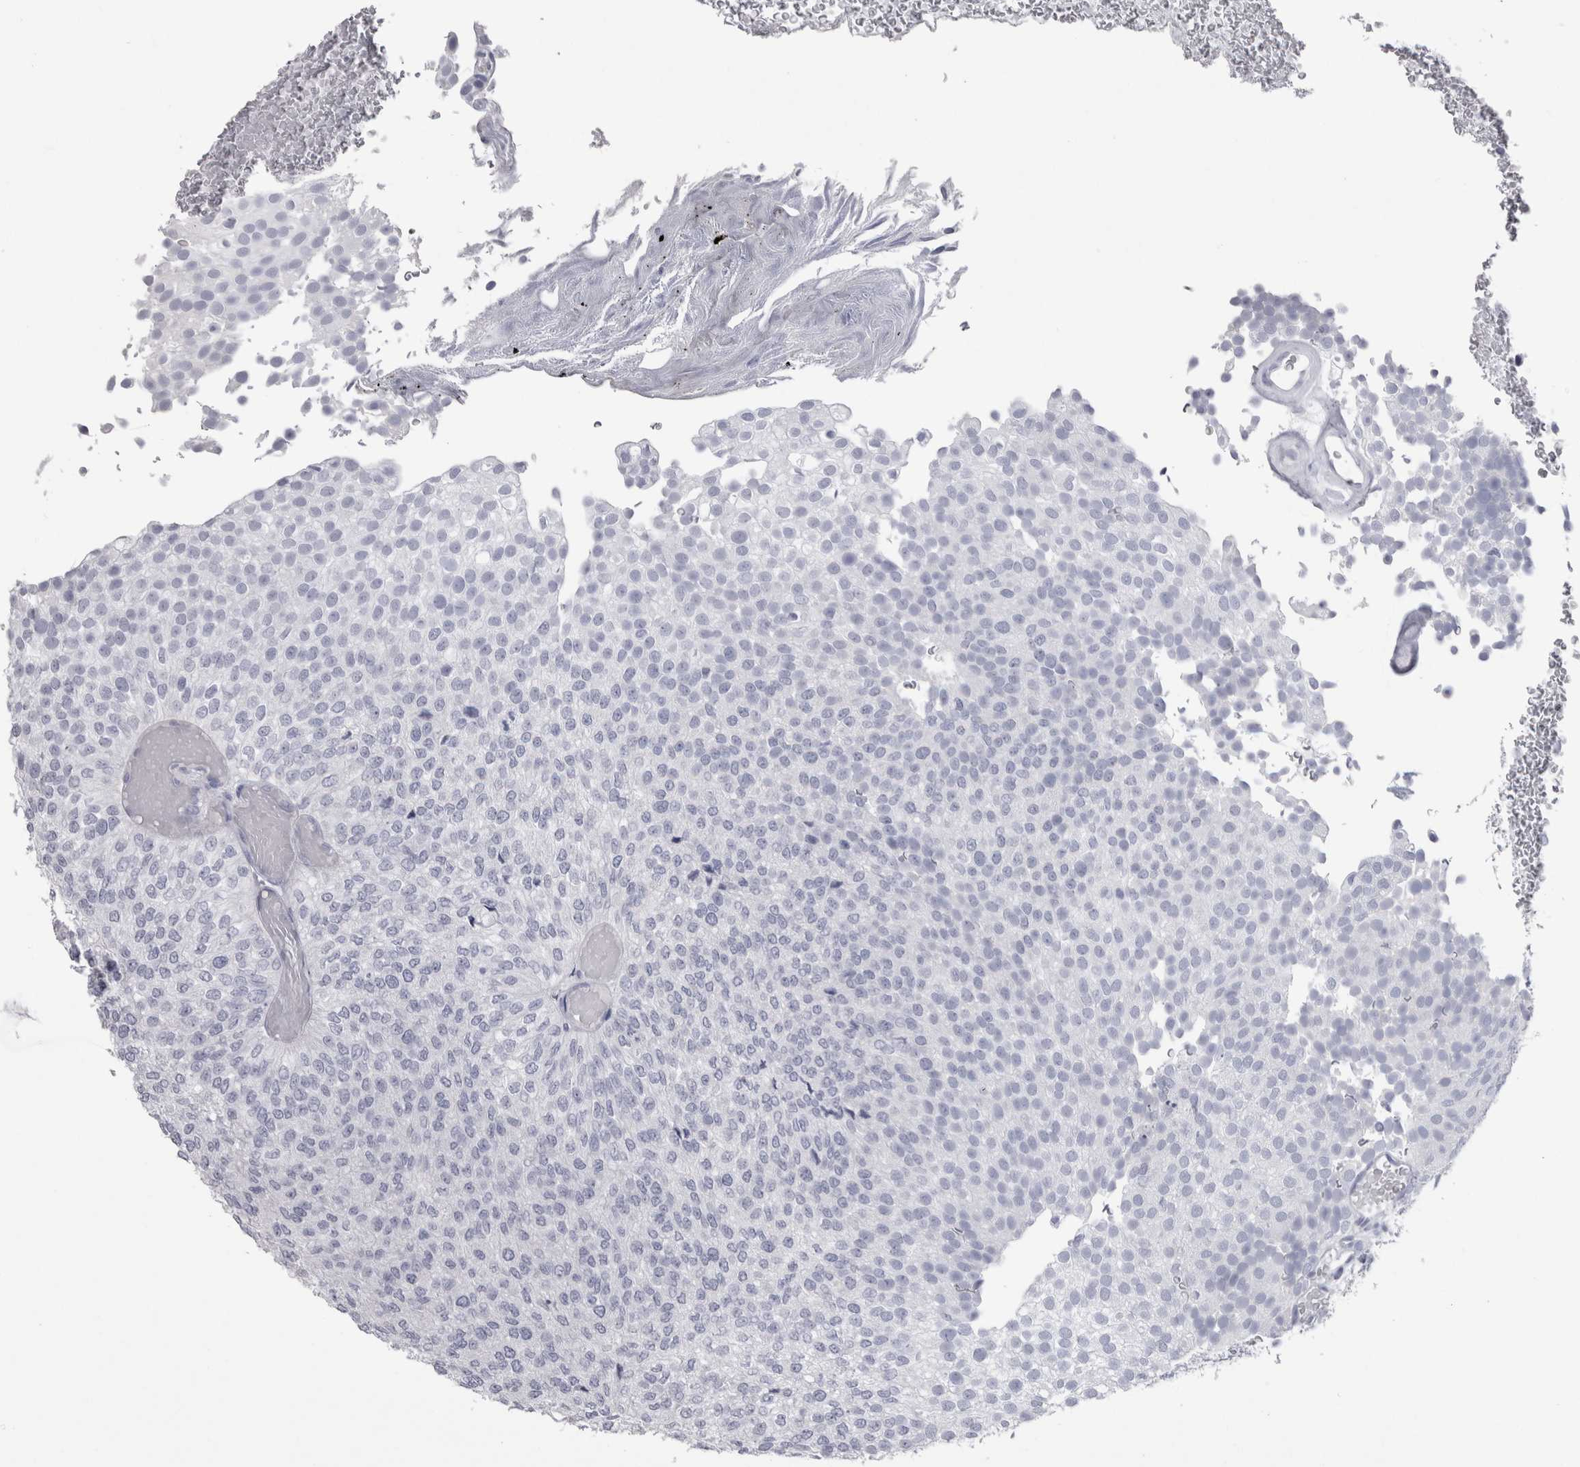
{"staining": {"intensity": "negative", "quantity": "none", "location": "none"}, "tissue": "urothelial cancer", "cell_type": "Tumor cells", "image_type": "cancer", "snomed": [{"axis": "morphology", "description": "Urothelial carcinoma, Low grade"}, {"axis": "topography", "description": "Urinary bladder"}], "caption": "Human urothelial cancer stained for a protein using immunohistochemistry demonstrates no positivity in tumor cells.", "gene": "PTH", "patient": {"sex": "male", "age": 78}}